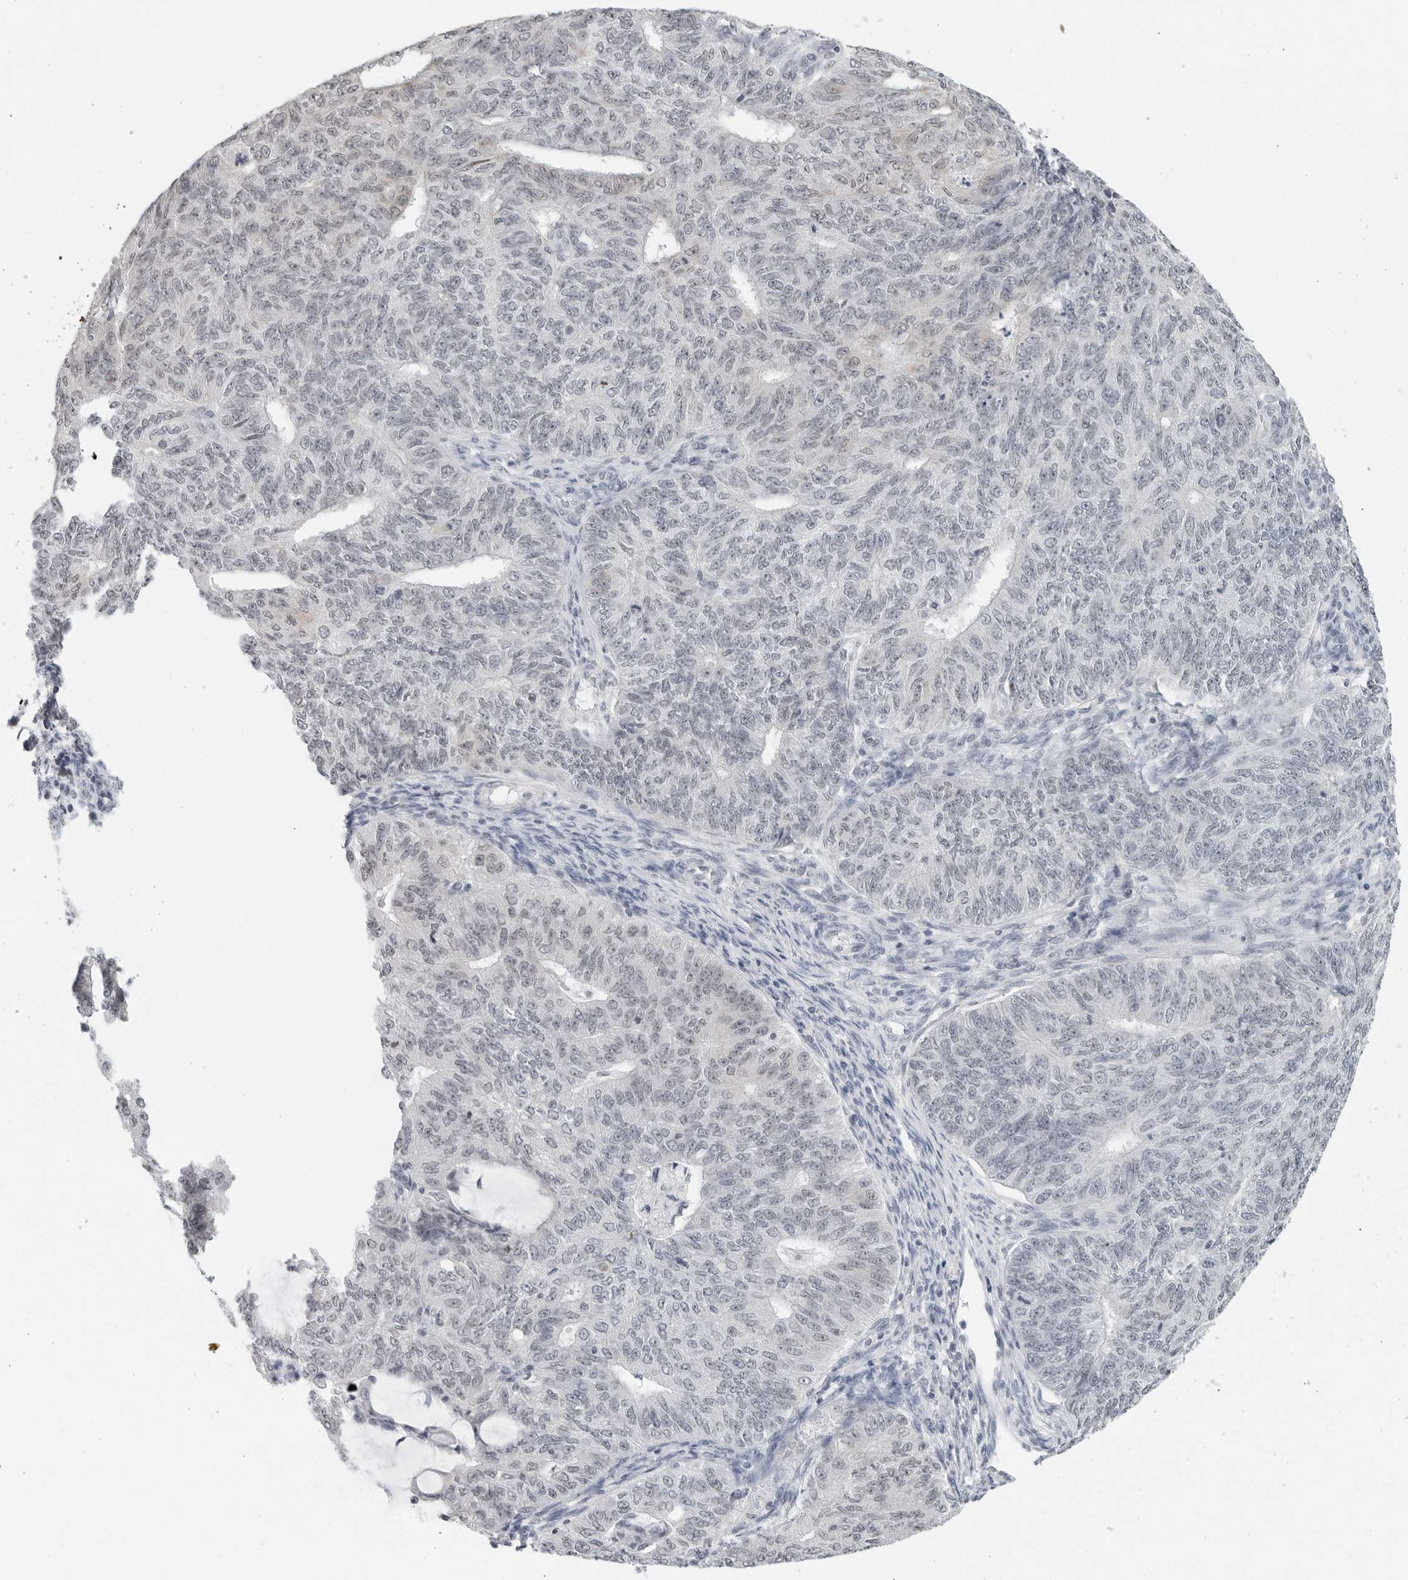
{"staining": {"intensity": "weak", "quantity": "25%-75%", "location": "nuclear"}, "tissue": "endometrial cancer", "cell_type": "Tumor cells", "image_type": "cancer", "snomed": [{"axis": "morphology", "description": "Adenocarcinoma, NOS"}, {"axis": "topography", "description": "Endometrium"}], "caption": "Weak nuclear positivity for a protein is seen in approximately 25%-75% of tumor cells of endometrial cancer (adenocarcinoma) using IHC.", "gene": "FLG2", "patient": {"sex": "female", "age": 32}}